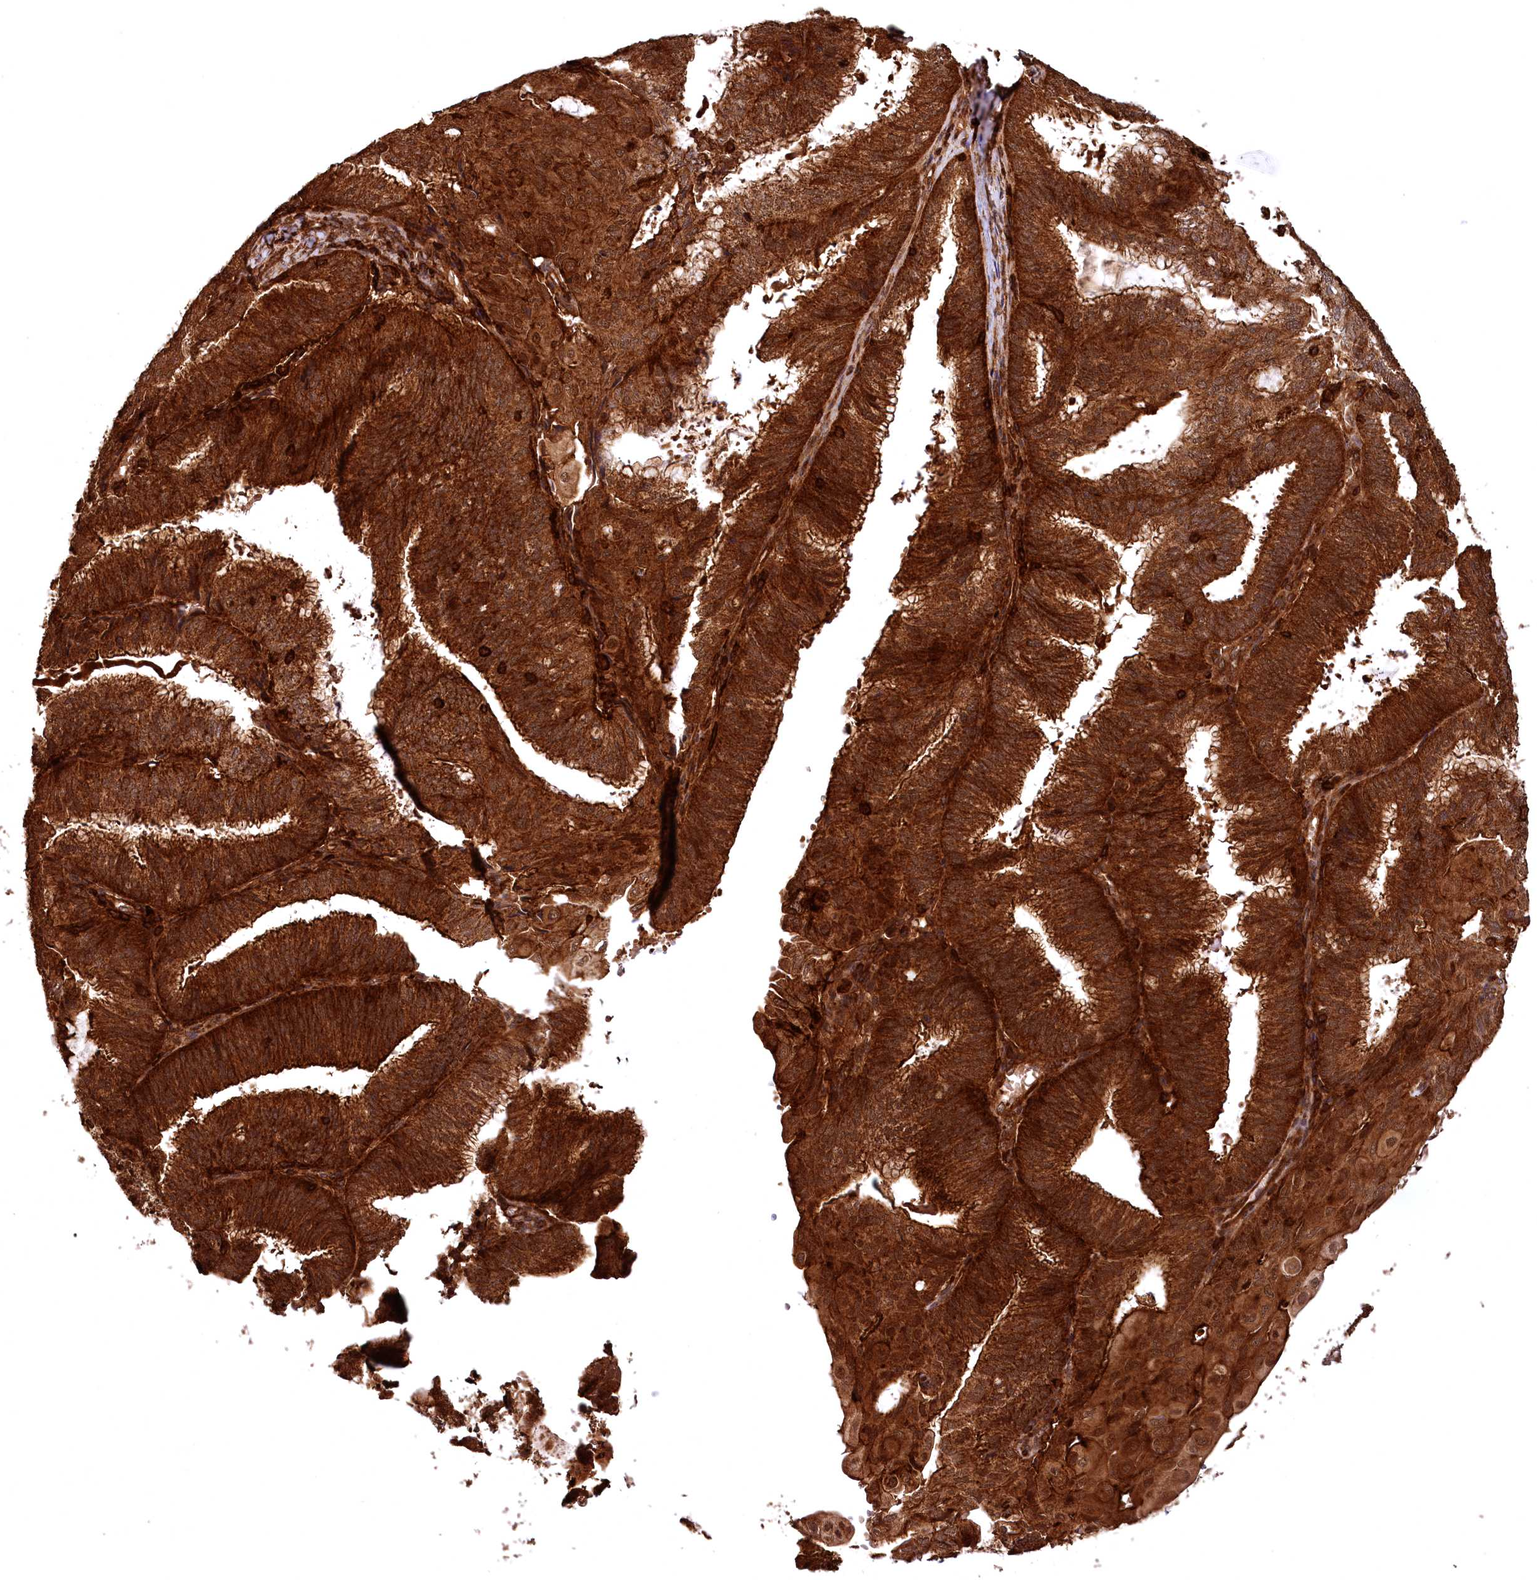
{"staining": {"intensity": "strong", "quantity": ">75%", "location": "cytoplasmic/membranous"}, "tissue": "endometrial cancer", "cell_type": "Tumor cells", "image_type": "cancer", "snomed": [{"axis": "morphology", "description": "Adenocarcinoma, NOS"}, {"axis": "topography", "description": "Endometrium"}], "caption": "Immunohistochemistry of human adenocarcinoma (endometrial) demonstrates high levels of strong cytoplasmic/membranous expression in about >75% of tumor cells.", "gene": "STUB1", "patient": {"sex": "female", "age": 49}}